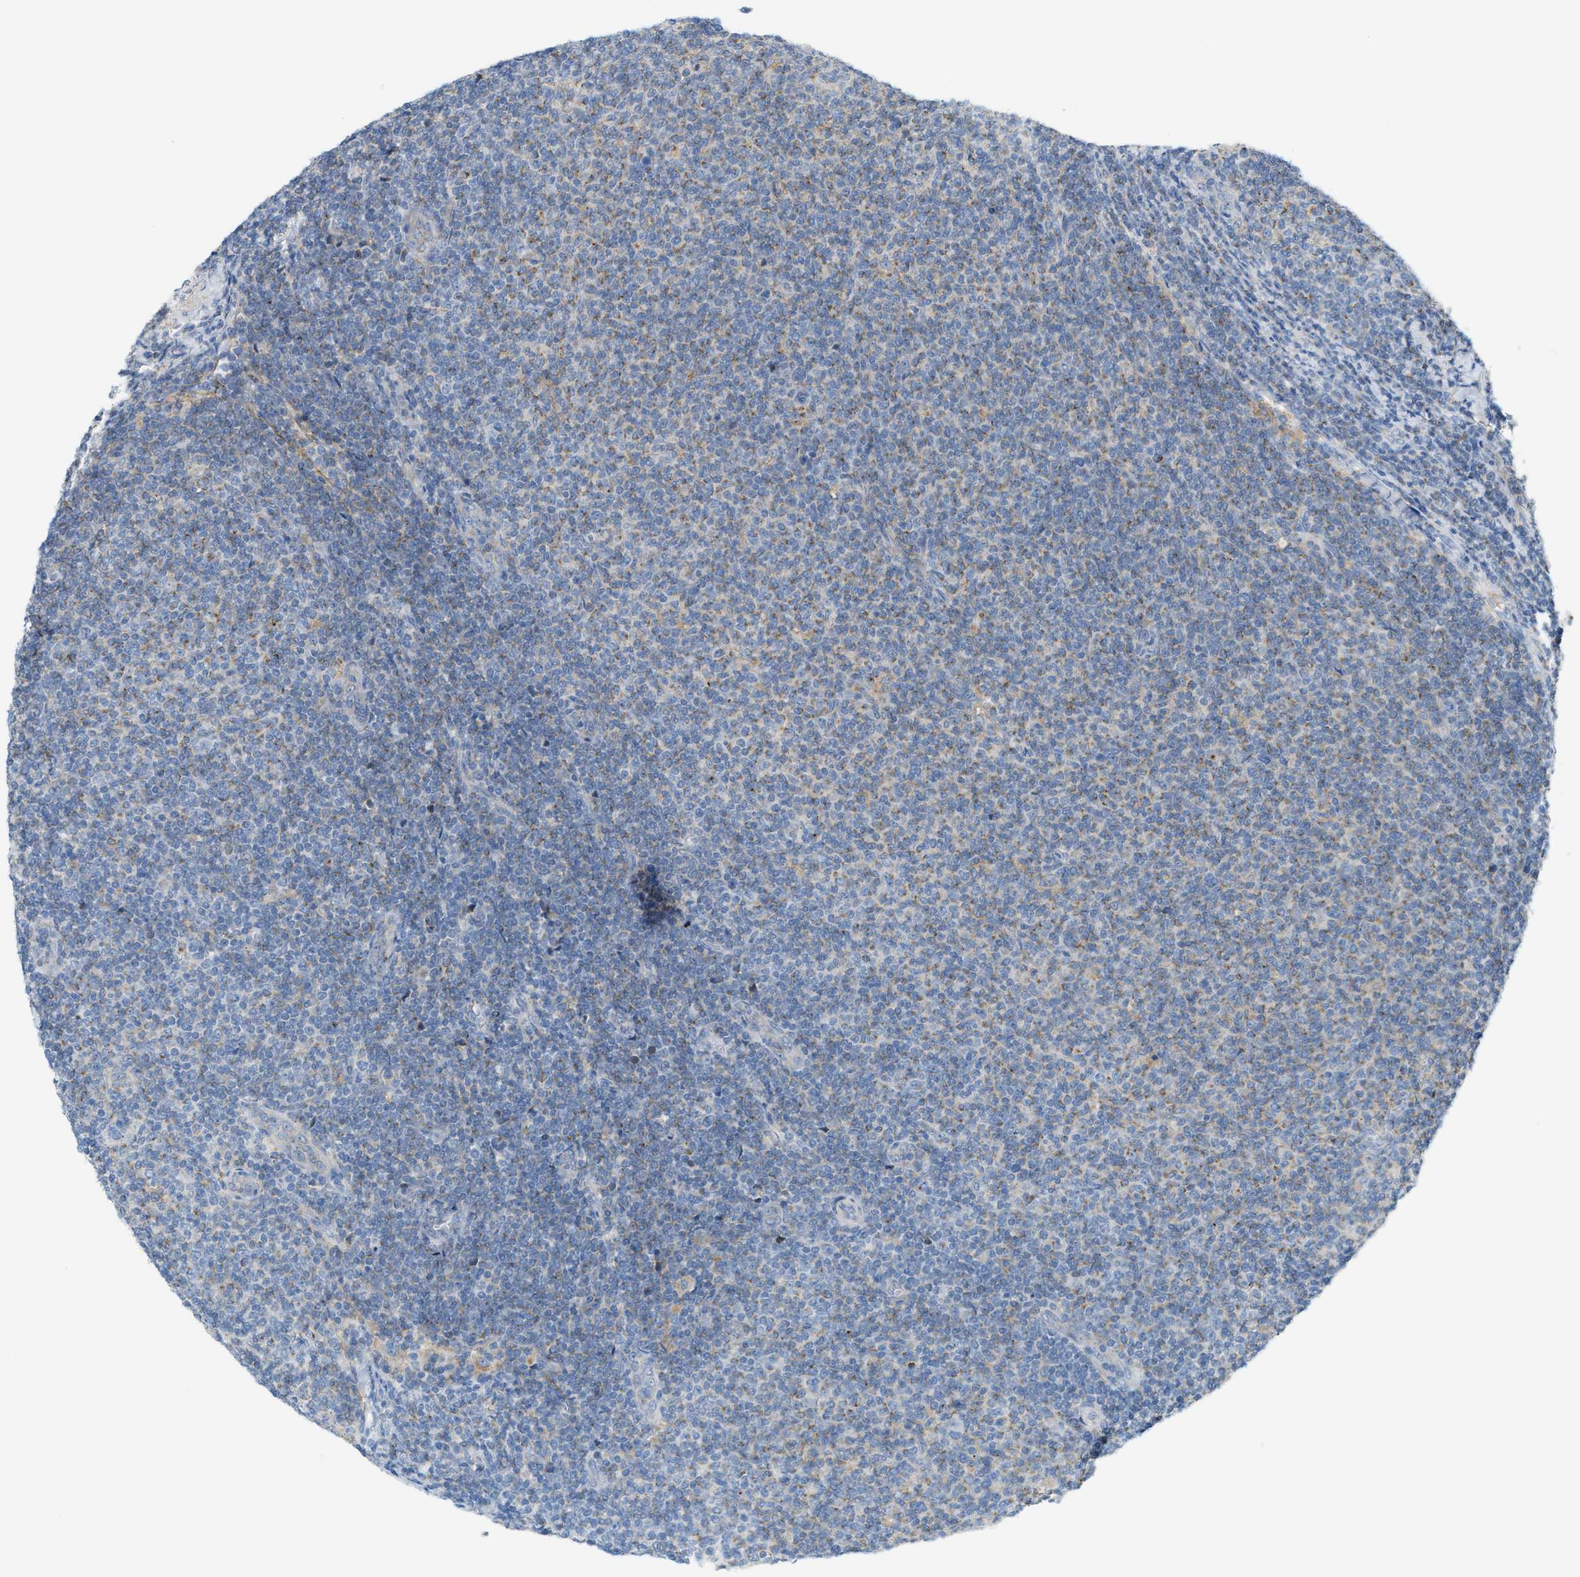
{"staining": {"intensity": "weak", "quantity": "25%-75%", "location": "cytoplasmic/membranous"}, "tissue": "lymphoma", "cell_type": "Tumor cells", "image_type": "cancer", "snomed": [{"axis": "morphology", "description": "Malignant lymphoma, non-Hodgkin's type, Low grade"}, {"axis": "topography", "description": "Lymph node"}], "caption": "Weak cytoplasmic/membranous protein positivity is present in about 25%-75% of tumor cells in lymphoma.", "gene": "LMBRD1", "patient": {"sex": "male", "age": 66}}